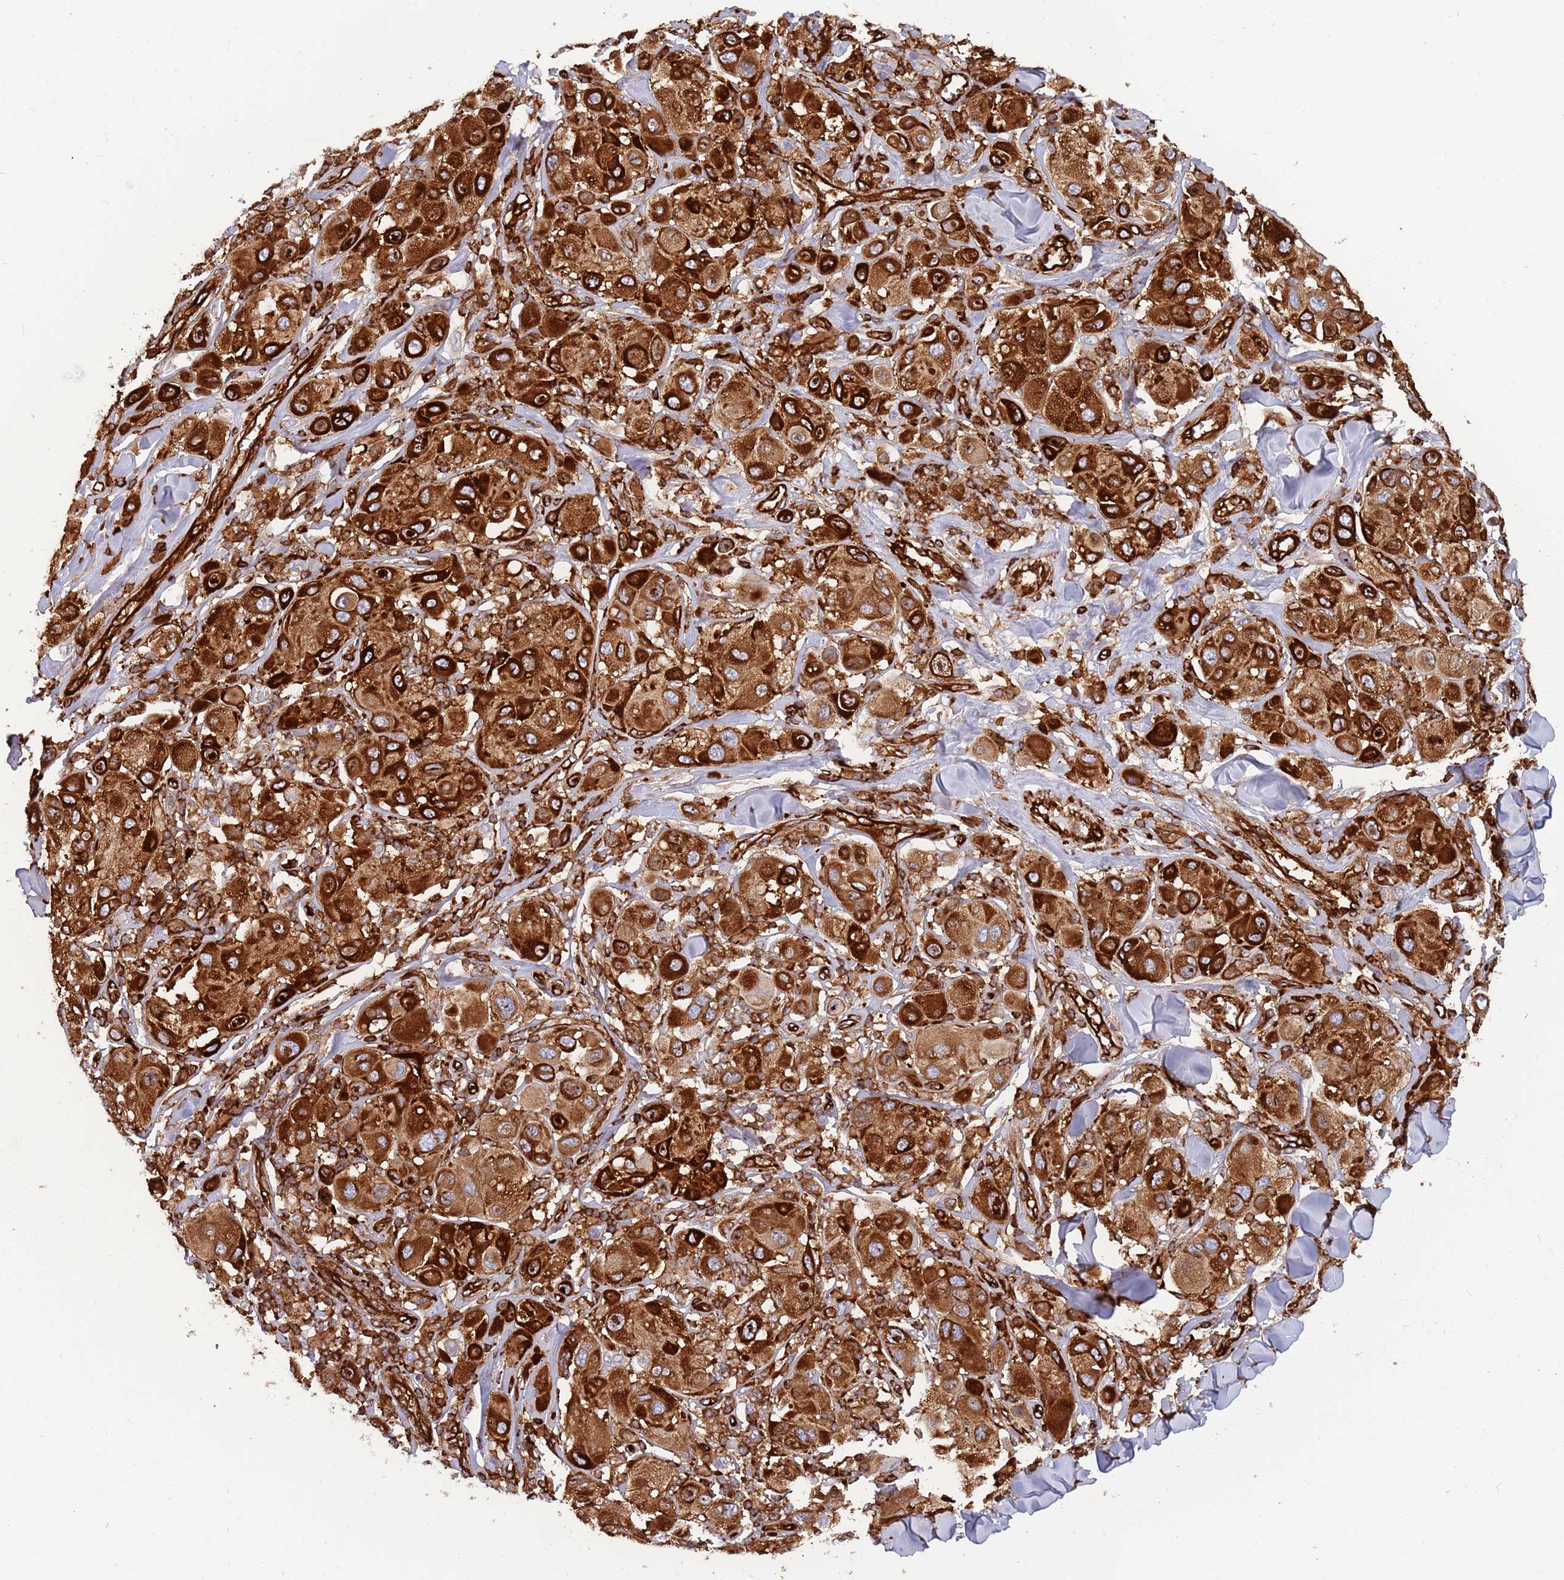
{"staining": {"intensity": "strong", "quantity": ">75%", "location": "cytoplasmic/membranous"}, "tissue": "melanoma", "cell_type": "Tumor cells", "image_type": "cancer", "snomed": [{"axis": "morphology", "description": "Malignant melanoma, Metastatic site"}, {"axis": "topography", "description": "Skin"}], "caption": "Immunohistochemical staining of human melanoma exhibits high levels of strong cytoplasmic/membranous protein expression in about >75% of tumor cells.", "gene": "KBTBD7", "patient": {"sex": "male", "age": 41}}